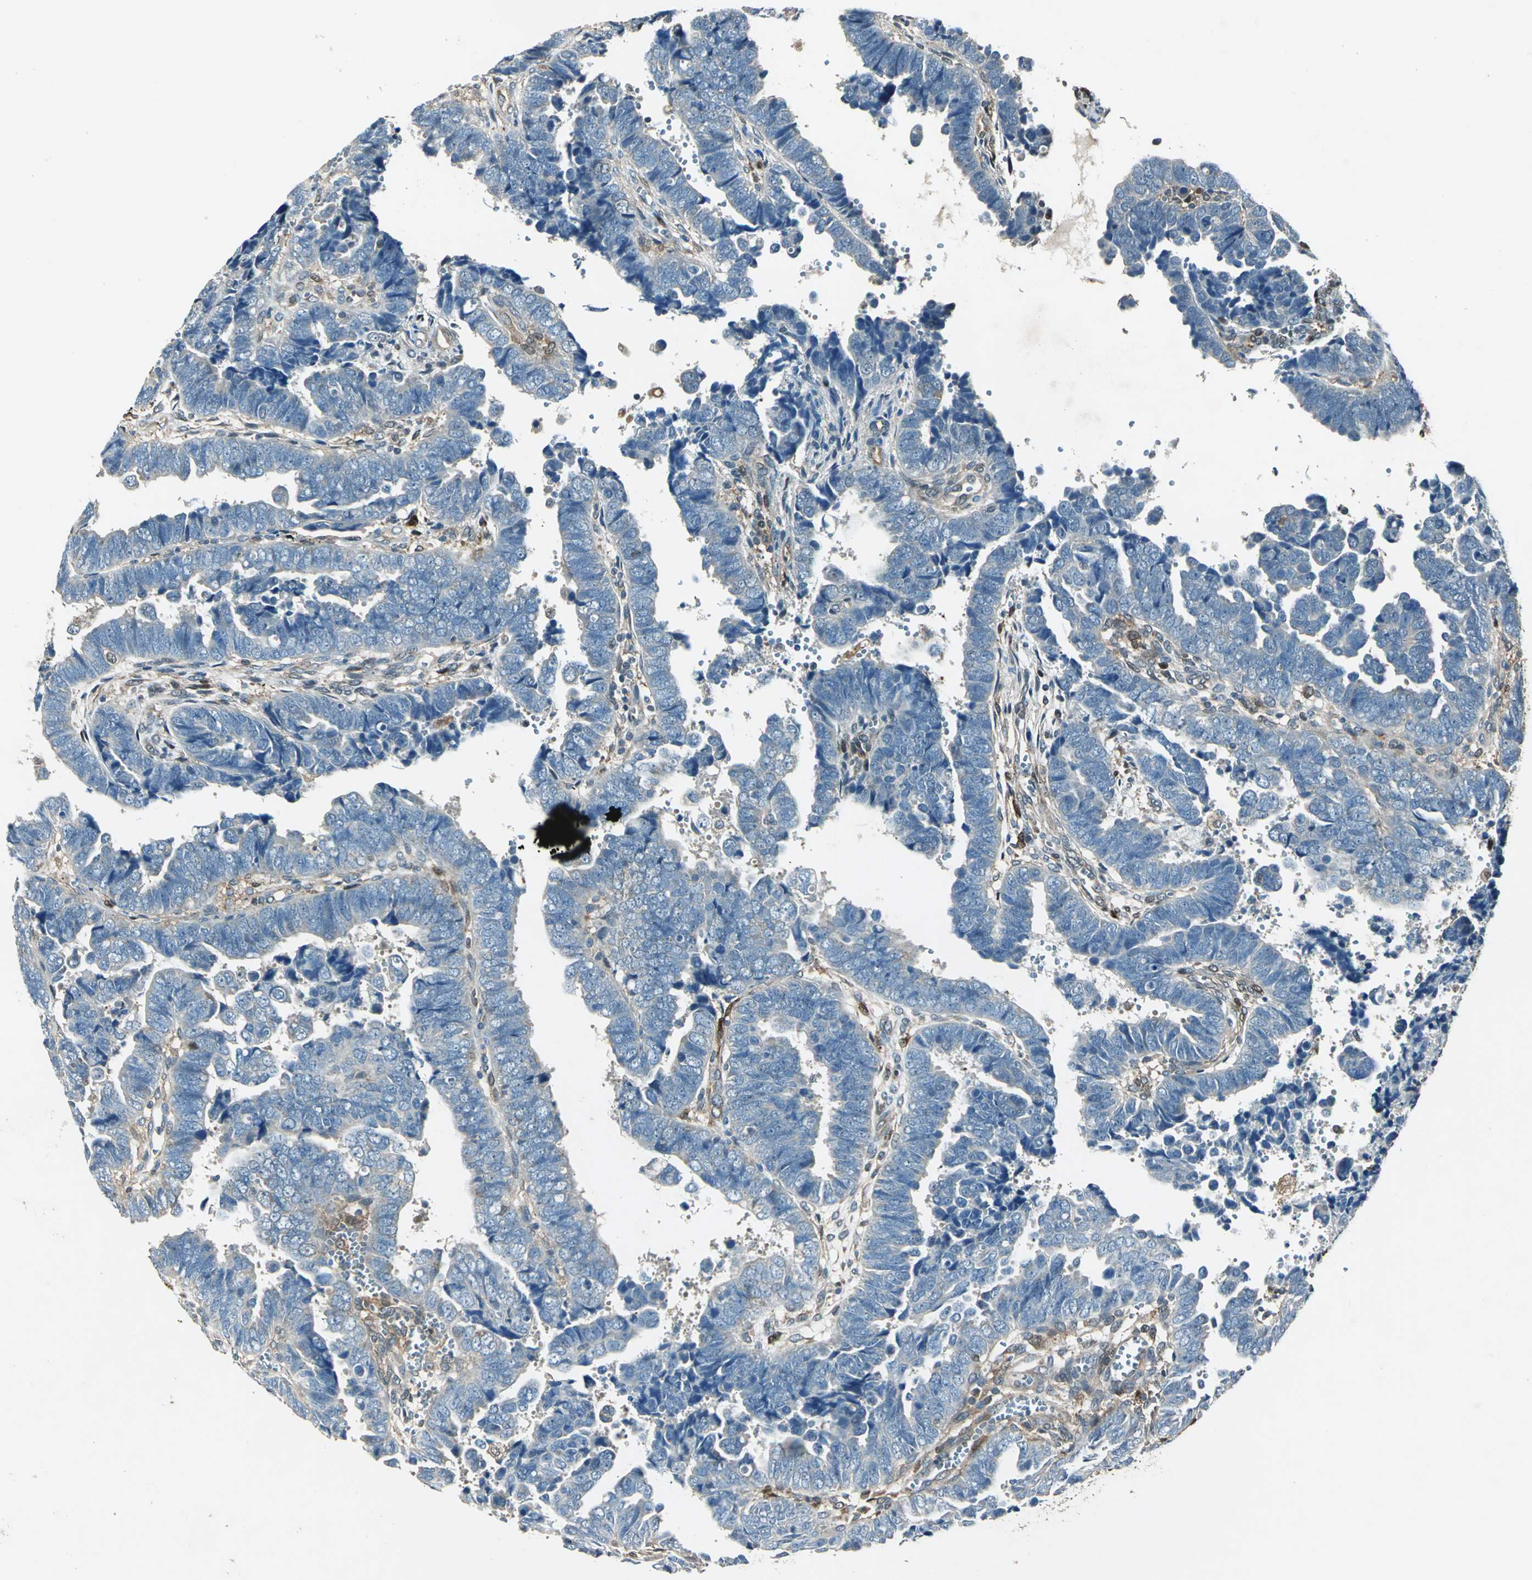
{"staining": {"intensity": "weak", "quantity": "25%-75%", "location": "cytoplasmic/membranous"}, "tissue": "endometrial cancer", "cell_type": "Tumor cells", "image_type": "cancer", "snomed": [{"axis": "morphology", "description": "Adenocarcinoma, NOS"}, {"axis": "topography", "description": "Endometrium"}], "caption": "An IHC photomicrograph of tumor tissue is shown. Protein staining in brown highlights weak cytoplasmic/membranous positivity in endometrial cancer (adenocarcinoma) within tumor cells.", "gene": "RRM2B", "patient": {"sex": "female", "age": 75}}